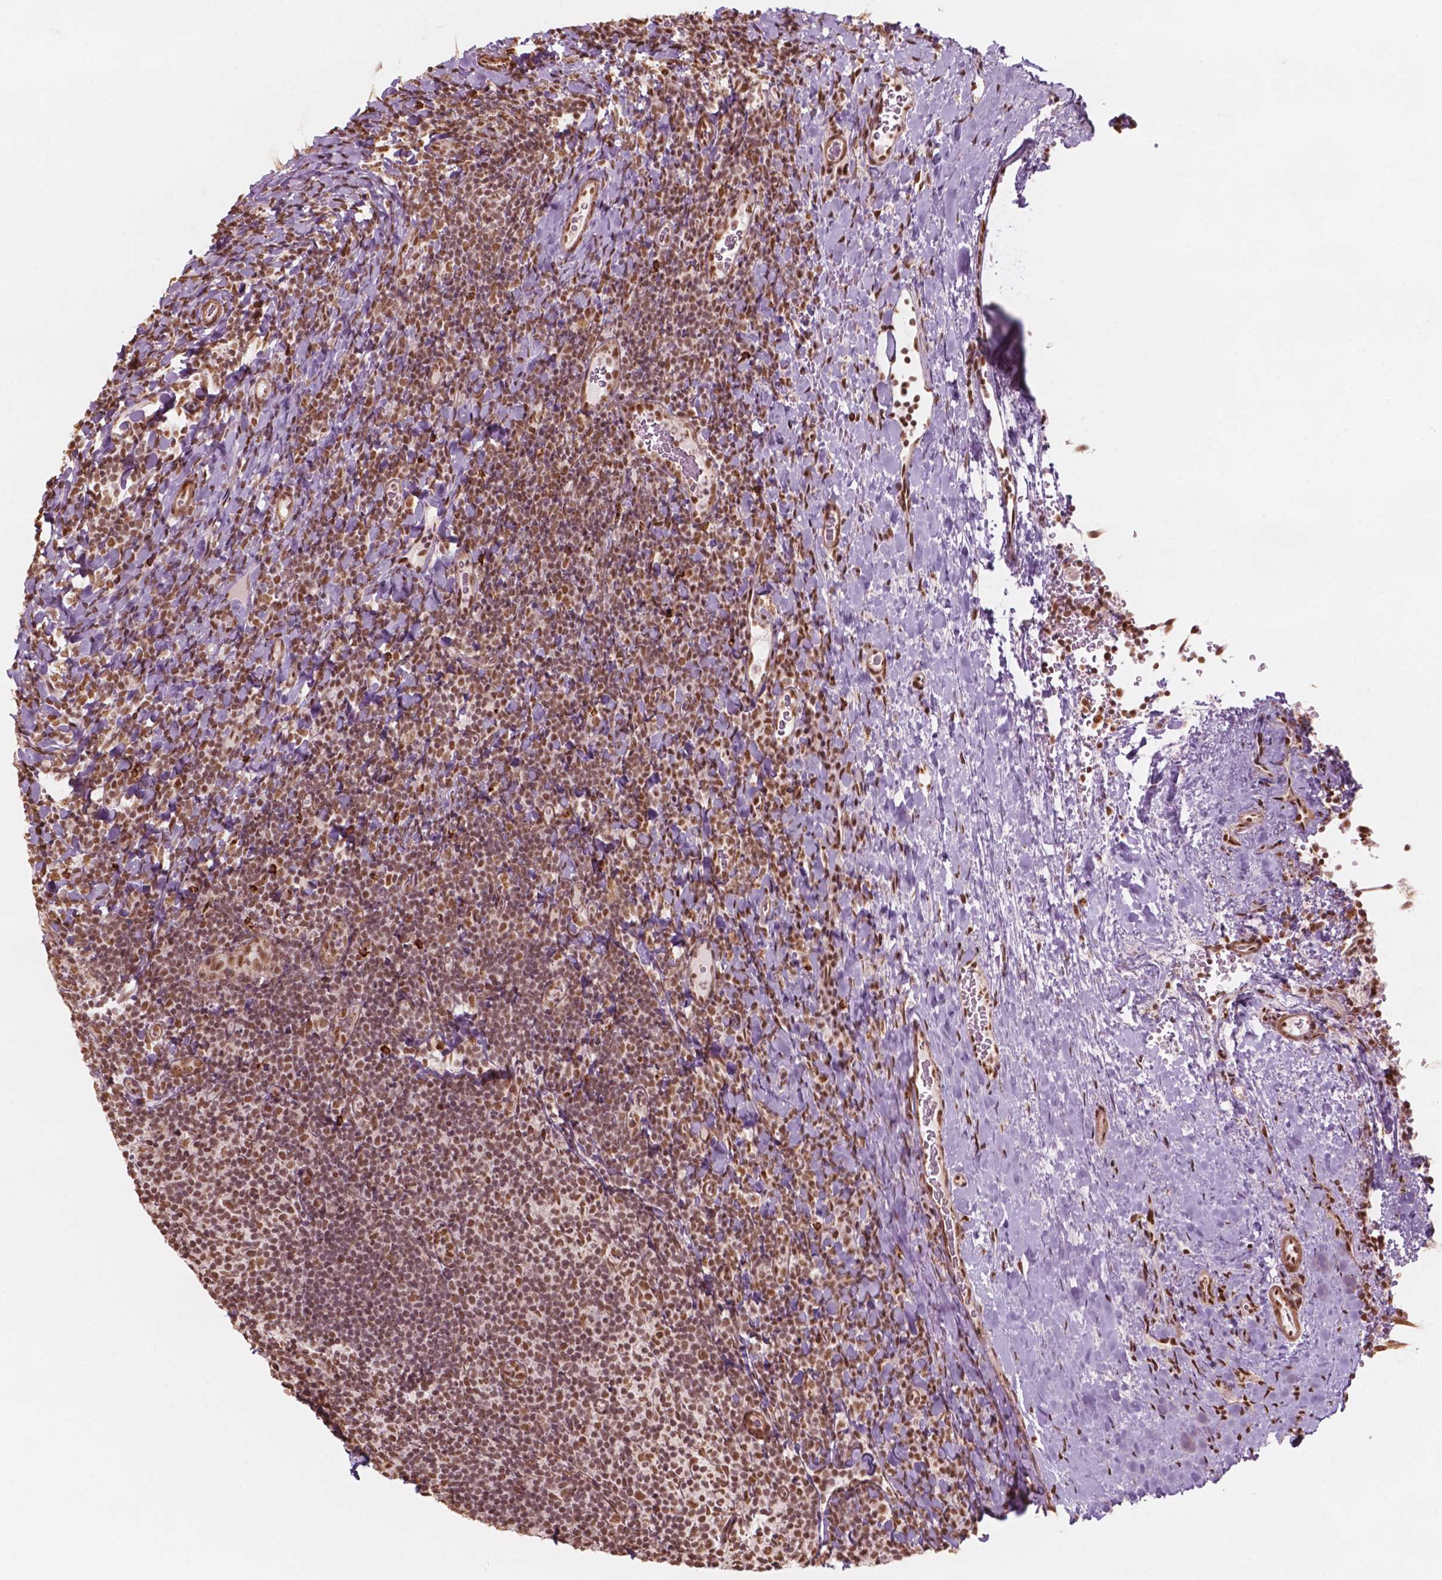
{"staining": {"intensity": "moderate", "quantity": ">75%", "location": "nuclear"}, "tissue": "tonsil", "cell_type": "Germinal center cells", "image_type": "normal", "snomed": [{"axis": "morphology", "description": "Normal tissue, NOS"}, {"axis": "topography", "description": "Tonsil"}], "caption": "Protein staining of normal tonsil exhibits moderate nuclear staining in approximately >75% of germinal center cells. (DAB (3,3'-diaminobenzidine) IHC with brightfield microscopy, high magnification).", "gene": "GTF3C5", "patient": {"sex": "male", "age": 17}}